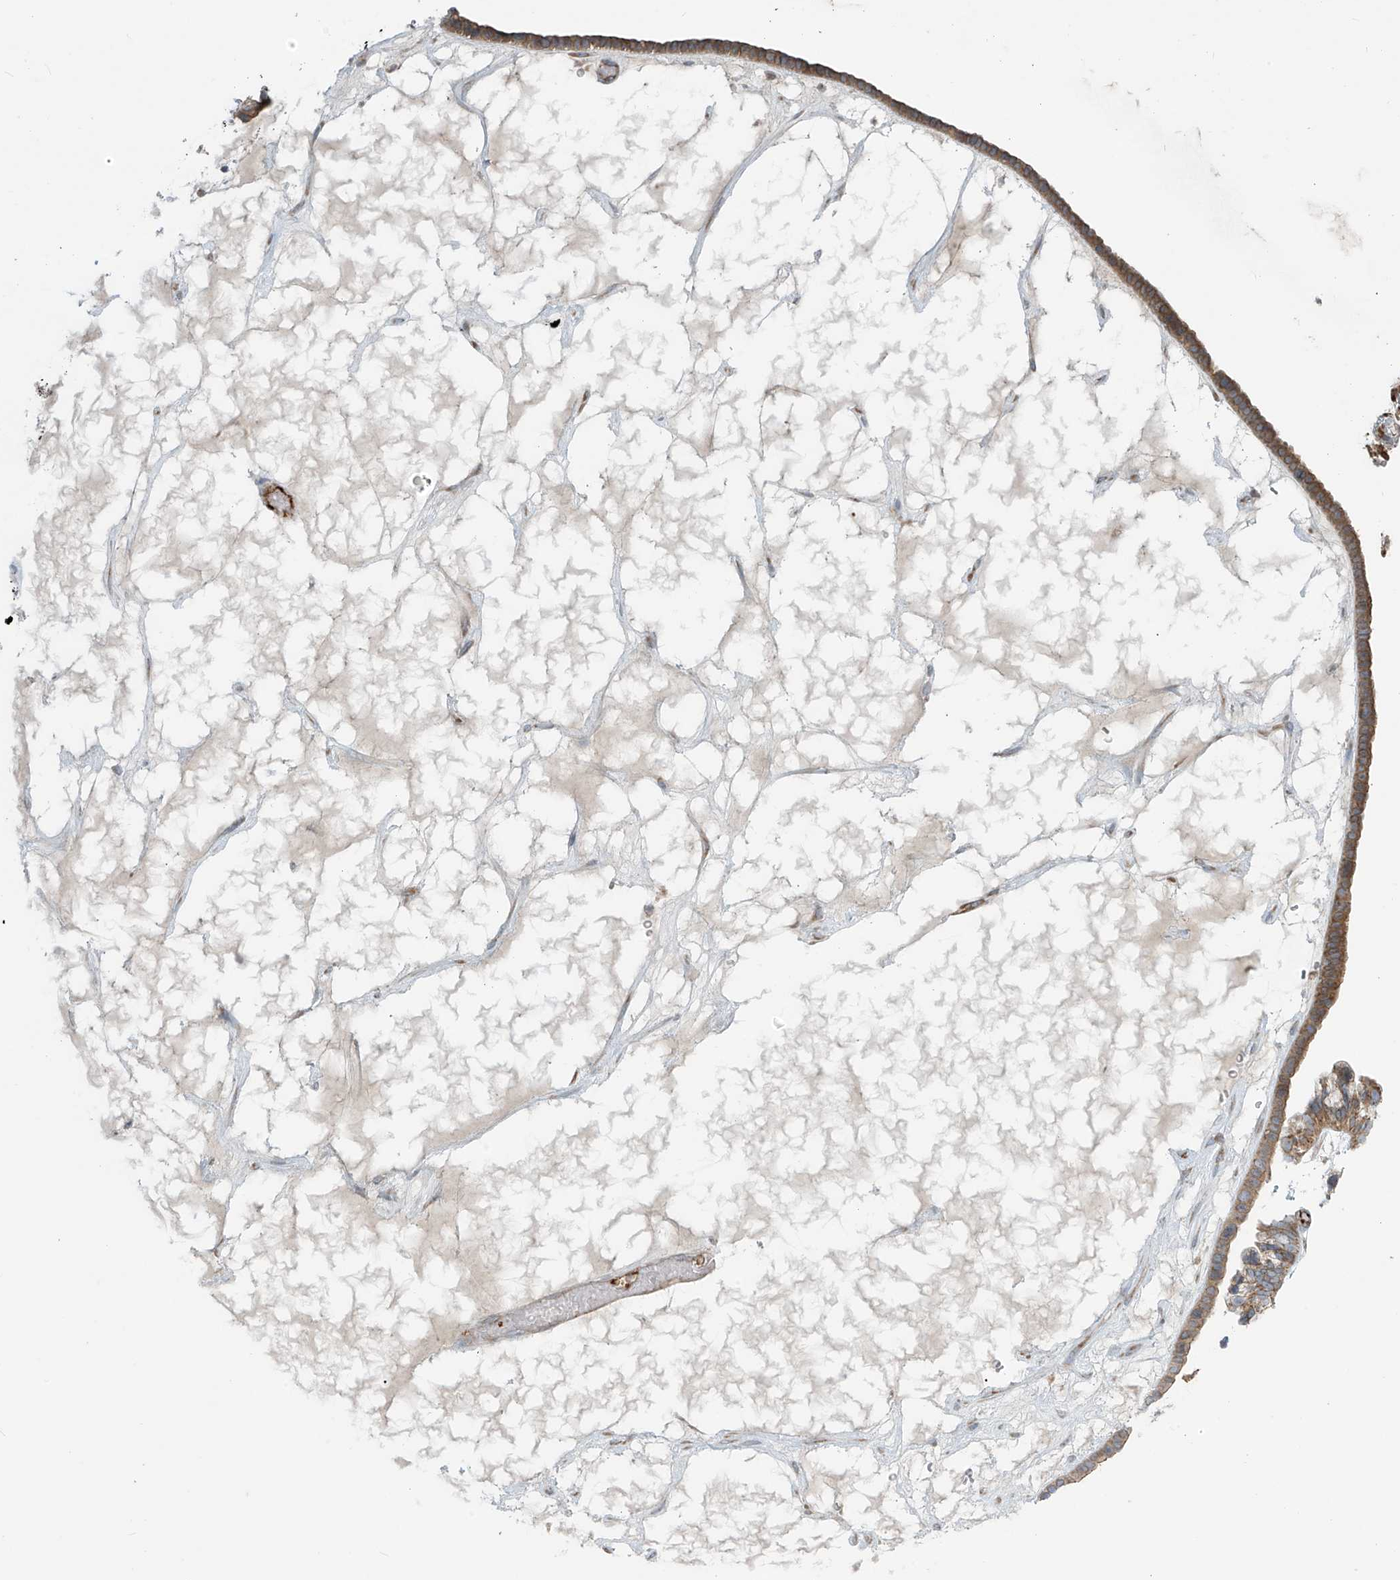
{"staining": {"intensity": "moderate", "quantity": ">75%", "location": "cytoplasmic/membranous"}, "tissue": "ovarian cancer", "cell_type": "Tumor cells", "image_type": "cancer", "snomed": [{"axis": "morphology", "description": "Cystadenocarcinoma, serous, NOS"}, {"axis": "topography", "description": "Ovary"}], "caption": "Immunohistochemical staining of human serous cystadenocarcinoma (ovarian) displays moderate cytoplasmic/membranous protein staining in approximately >75% of tumor cells. (Brightfield microscopy of DAB IHC at high magnification).", "gene": "LZTS3", "patient": {"sex": "female", "age": 56}}